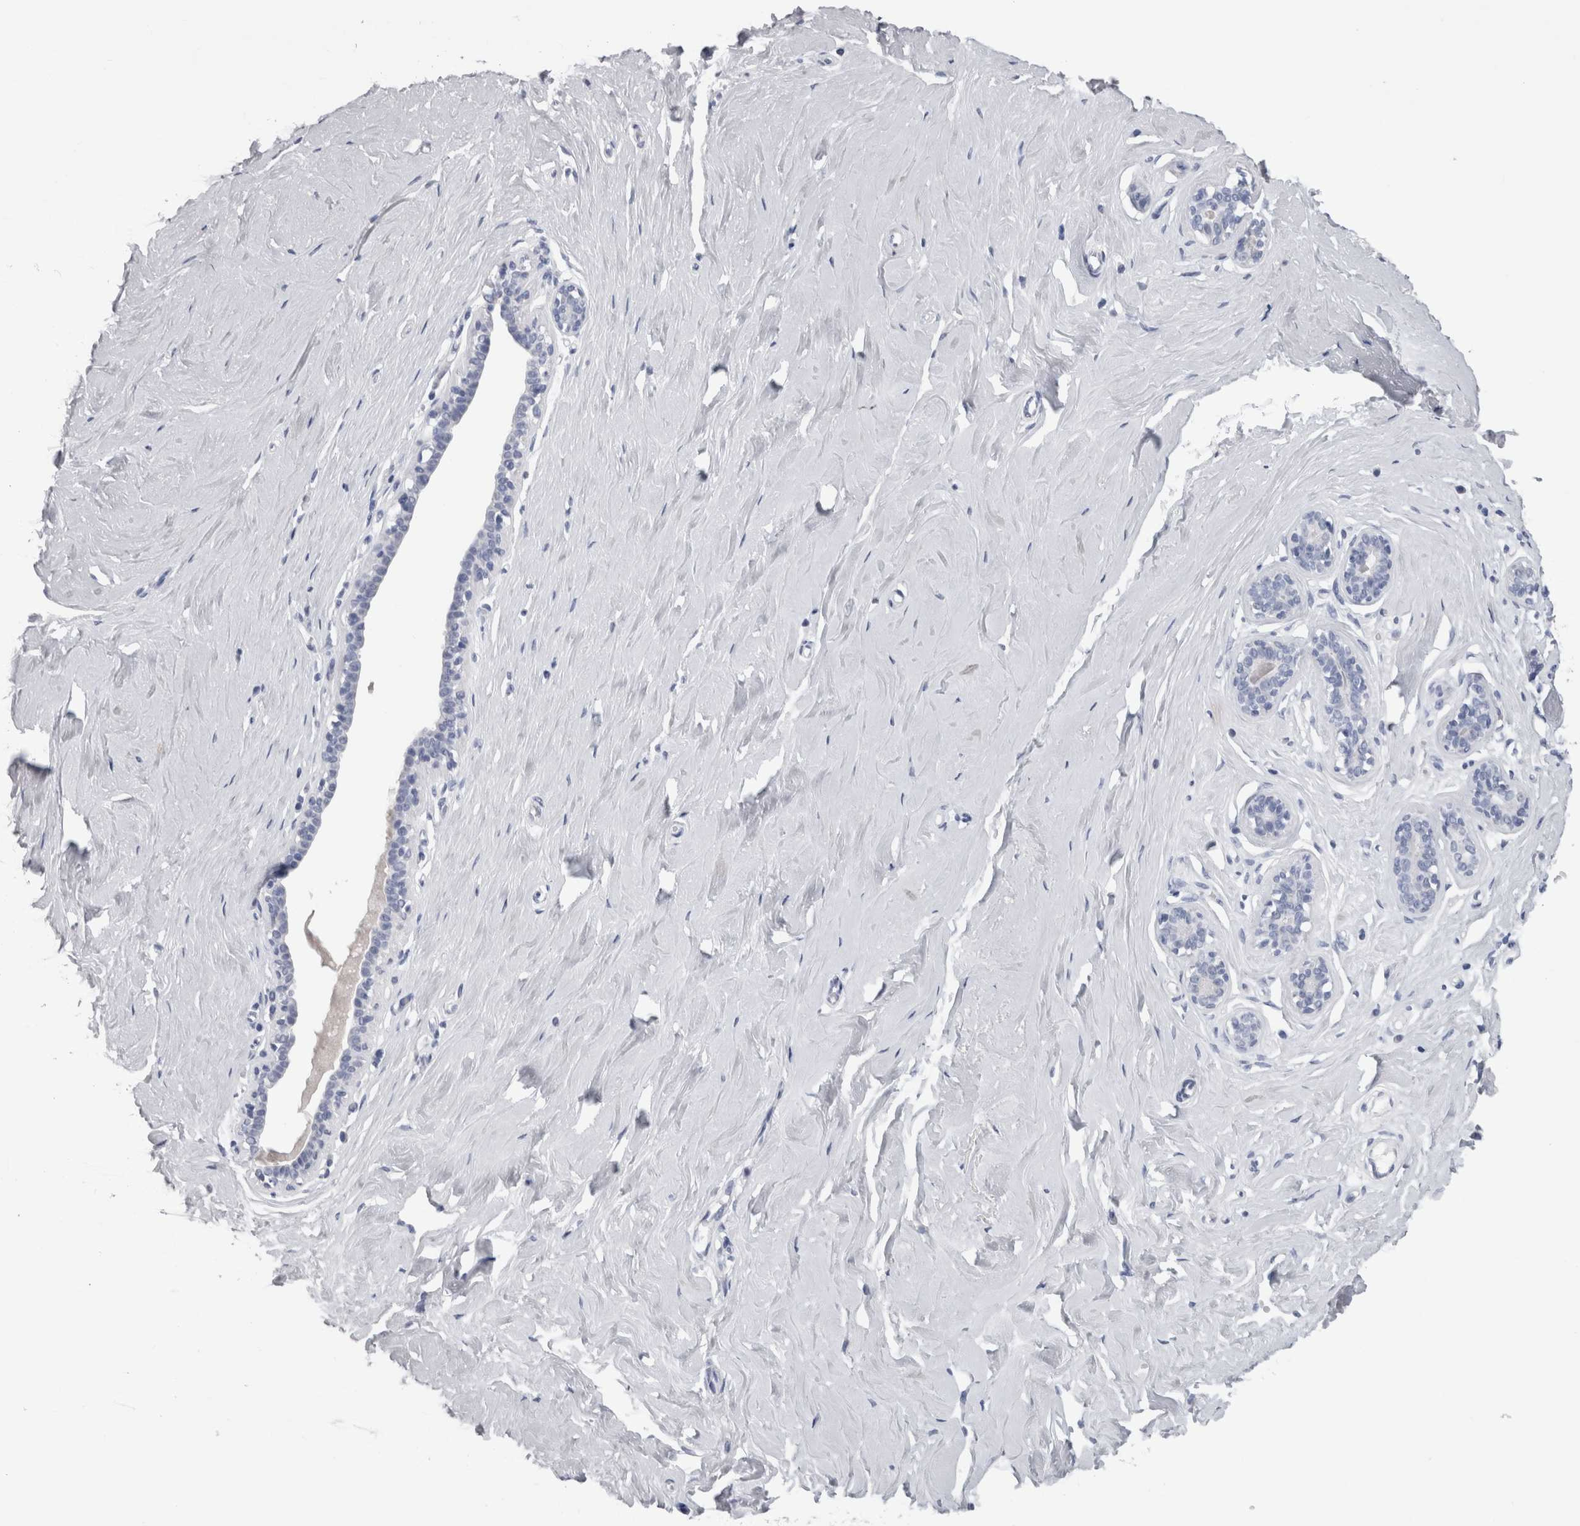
{"staining": {"intensity": "negative", "quantity": "none", "location": "none"}, "tissue": "breast", "cell_type": "Adipocytes", "image_type": "normal", "snomed": [{"axis": "morphology", "description": "Normal tissue, NOS"}, {"axis": "topography", "description": "Breast"}], "caption": "Immunohistochemistry of benign human breast exhibits no staining in adipocytes.", "gene": "CA8", "patient": {"sex": "female", "age": 23}}